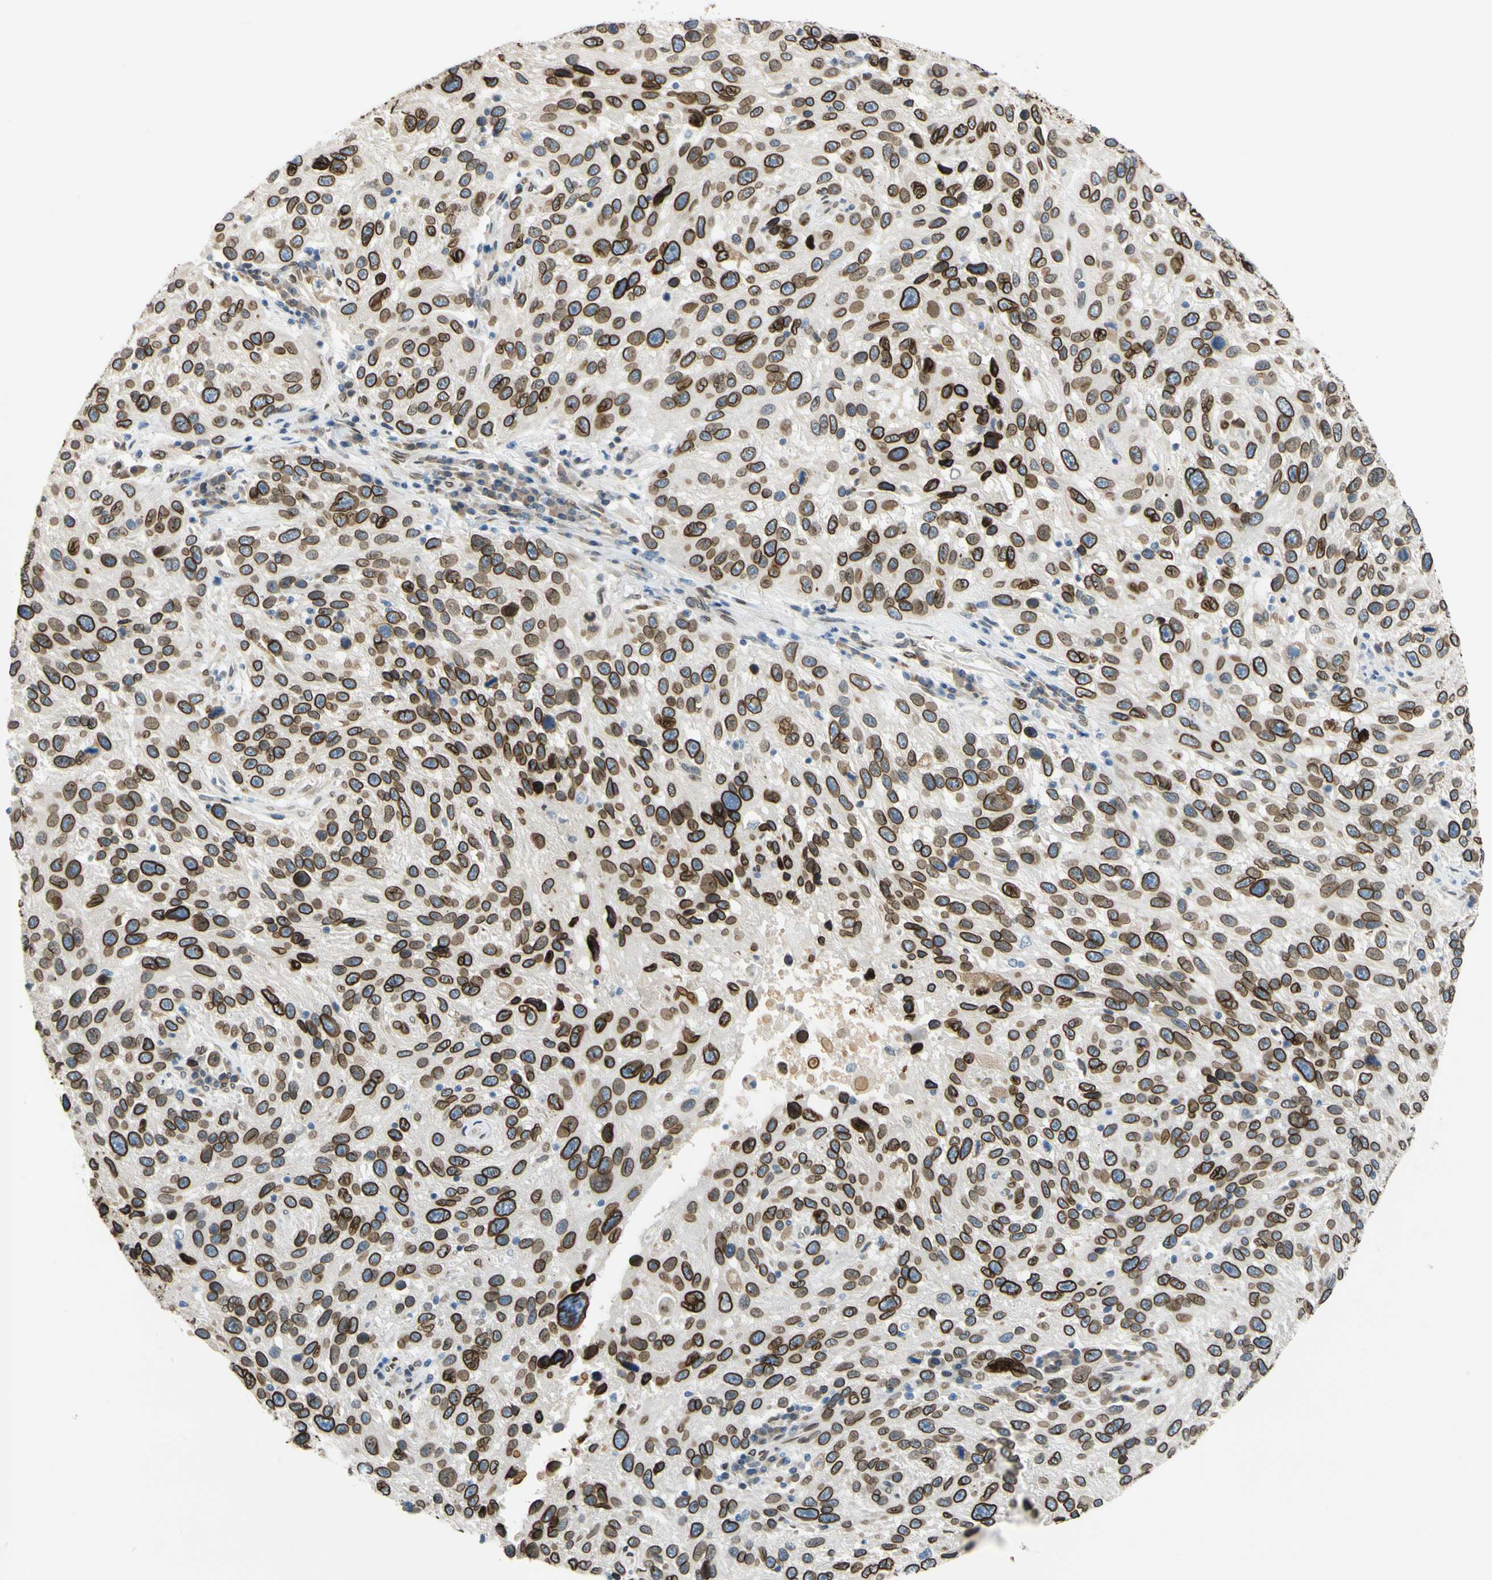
{"staining": {"intensity": "strong", "quantity": ">75%", "location": "cytoplasmic/membranous,nuclear"}, "tissue": "melanoma", "cell_type": "Tumor cells", "image_type": "cancer", "snomed": [{"axis": "morphology", "description": "Malignant melanoma, NOS"}, {"axis": "topography", "description": "Skin"}], "caption": "A histopathology image of human melanoma stained for a protein shows strong cytoplasmic/membranous and nuclear brown staining in tumor cells.", "gene": "SUN1", "patient": {"sex": "male", "age": 53}}